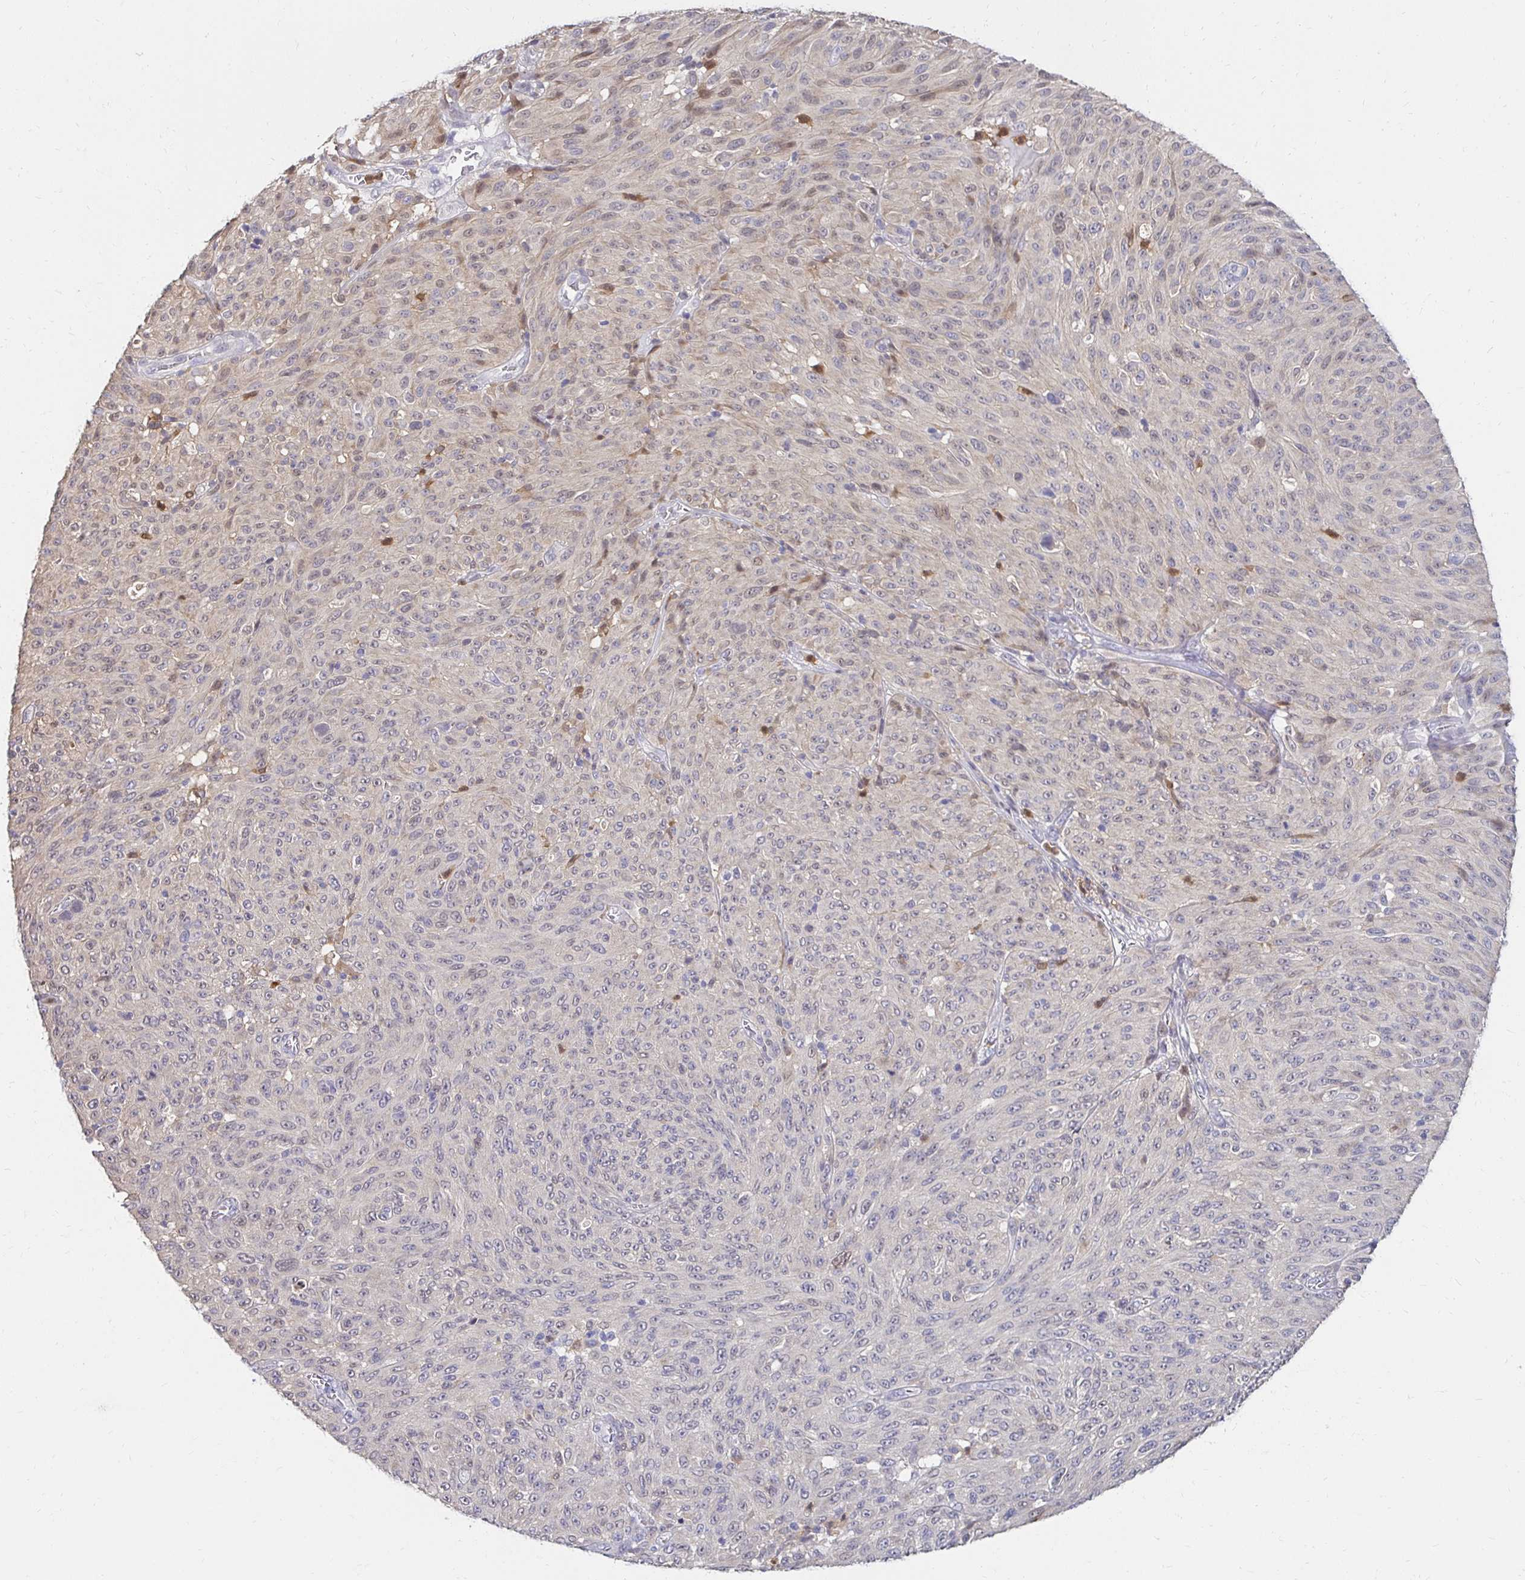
{"staining": {"intensity": "negative", "quantity": "none", "location": "none"}, "tissue": "melanoma", "cell_type": "Tumor cells", "image_type": "cancer", "snomed": [{"axis": "morphology", "description": "Malignant melanoma, NOS"}, {"axis": "topography", "description": "Skin"}], "caption": "Immunohistochemical staining of human malignant melanoma exhibits no significant expression in tumor cells.", "gene": "PADI2", "patient": {"sex": "male", "age": 85}}